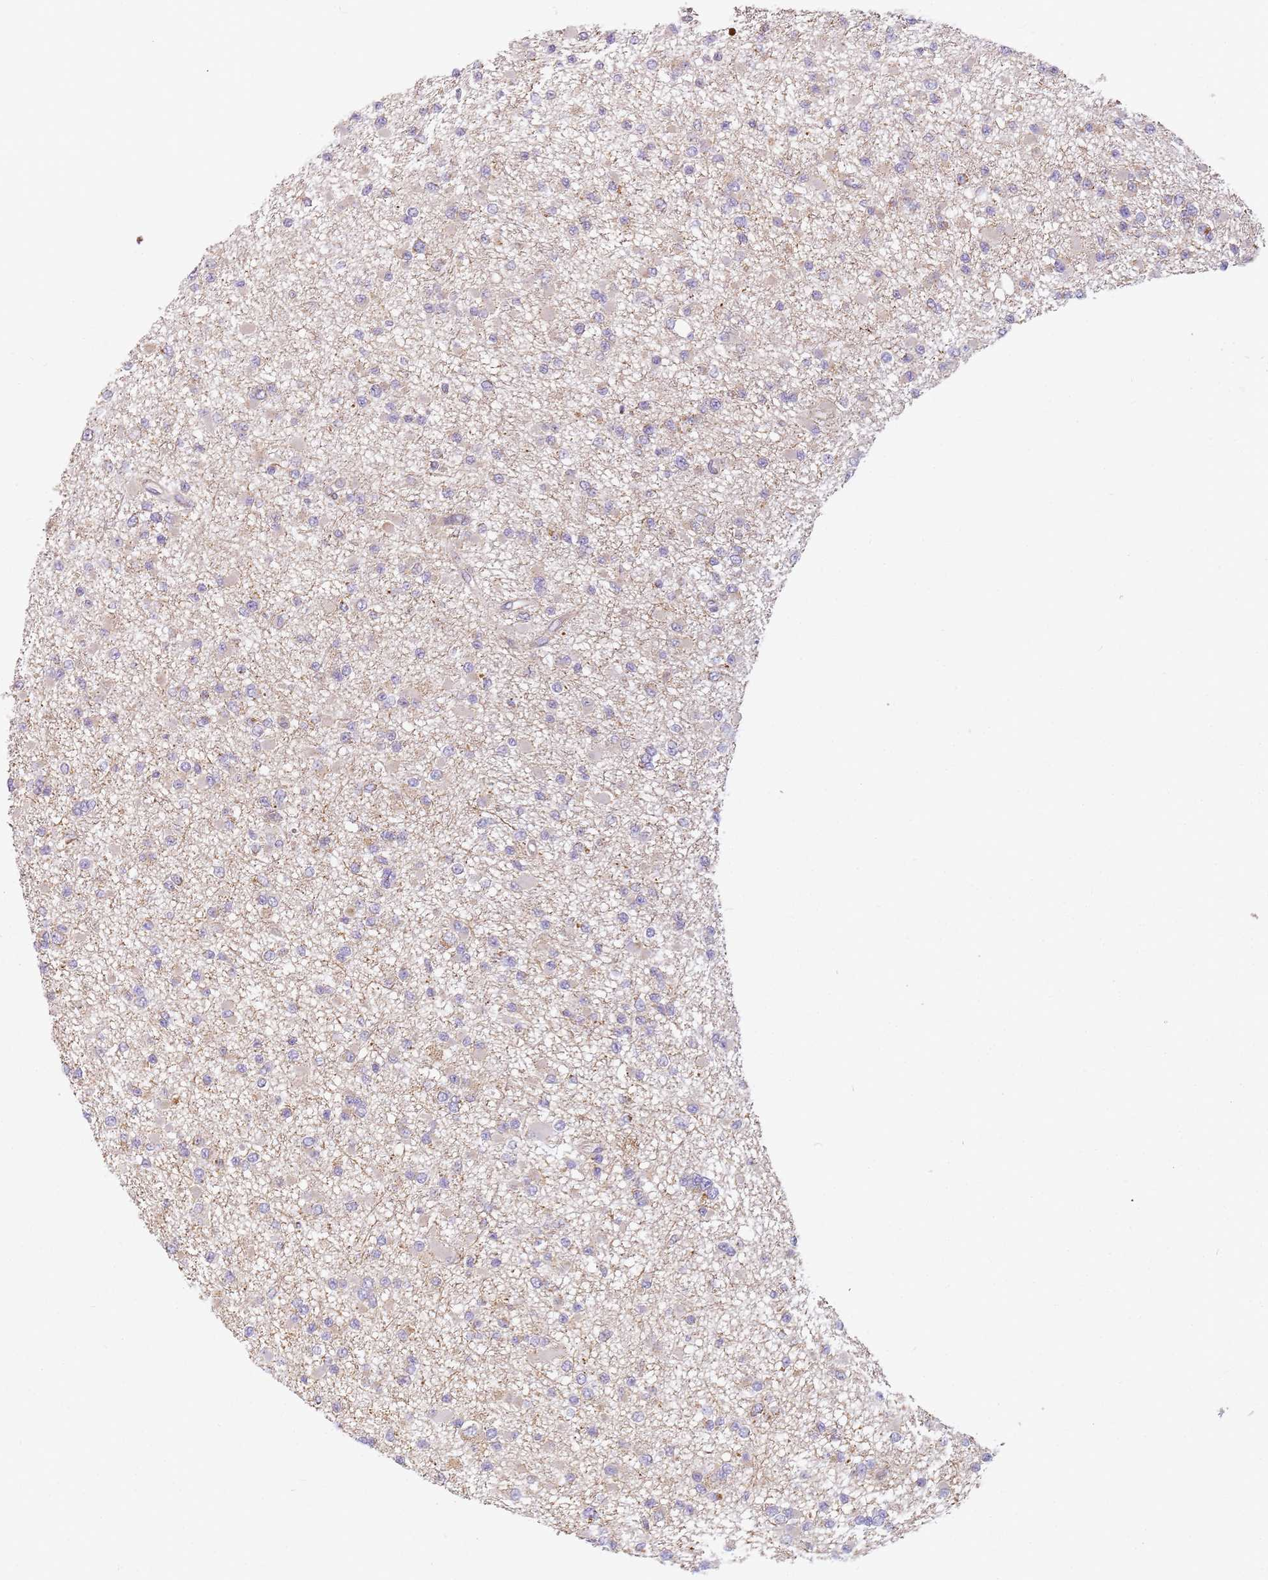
{"staining": {"intensity": "negative", "quantity": "none", "location": "none"}, "tissue": "glioma", "cell_type": "Tumor cells", "image_type": "cancer", "snomed": [{"axis": "morphology", "description": "Glioma, malignant, Low grade"}, {"axis": "topography", "description": "Brain"}], "caption": "Immunohistochemistry of glioma exhibits no expression in tumor cells.", "gene": "TMEM200C", "patient": {"sex": "female", "age": 22}}